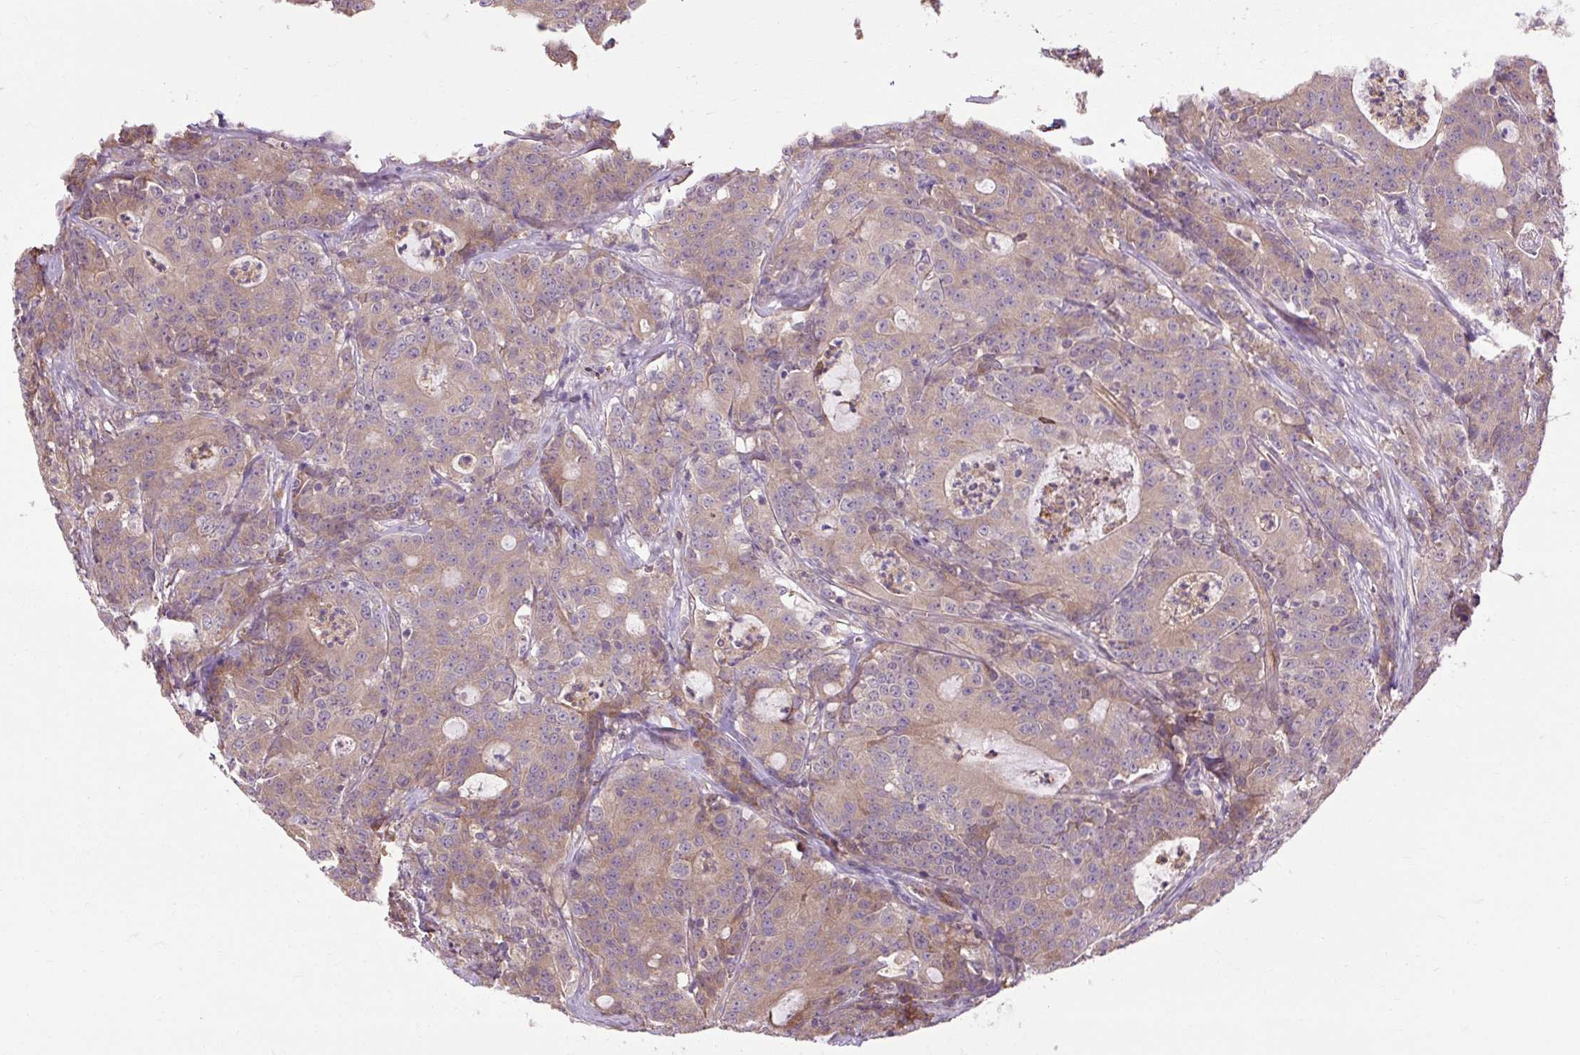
{"staining": {"intensity": "weak", "quantity": "25%-75%", "location": "cytoplasmic/membranous"}, "tissue": "colorectal cancer", "cell_type": "Tumor cells", "image_type": "cancer", "snomed": [{"axis": "morphology", "description": "Adenocarcinoma, NOS"}, {"axis": "topography", "description": "Colon"}], "caption": "The image reveals immunohistochemical staining of colorectal adenocarcinoma. There is weak cytoplasmic/membranous expression is appreciated in approximately 25%-75% of tumor cells.", "gene": "FLRT1", "patient": {"sex": "male", "age": 83}}